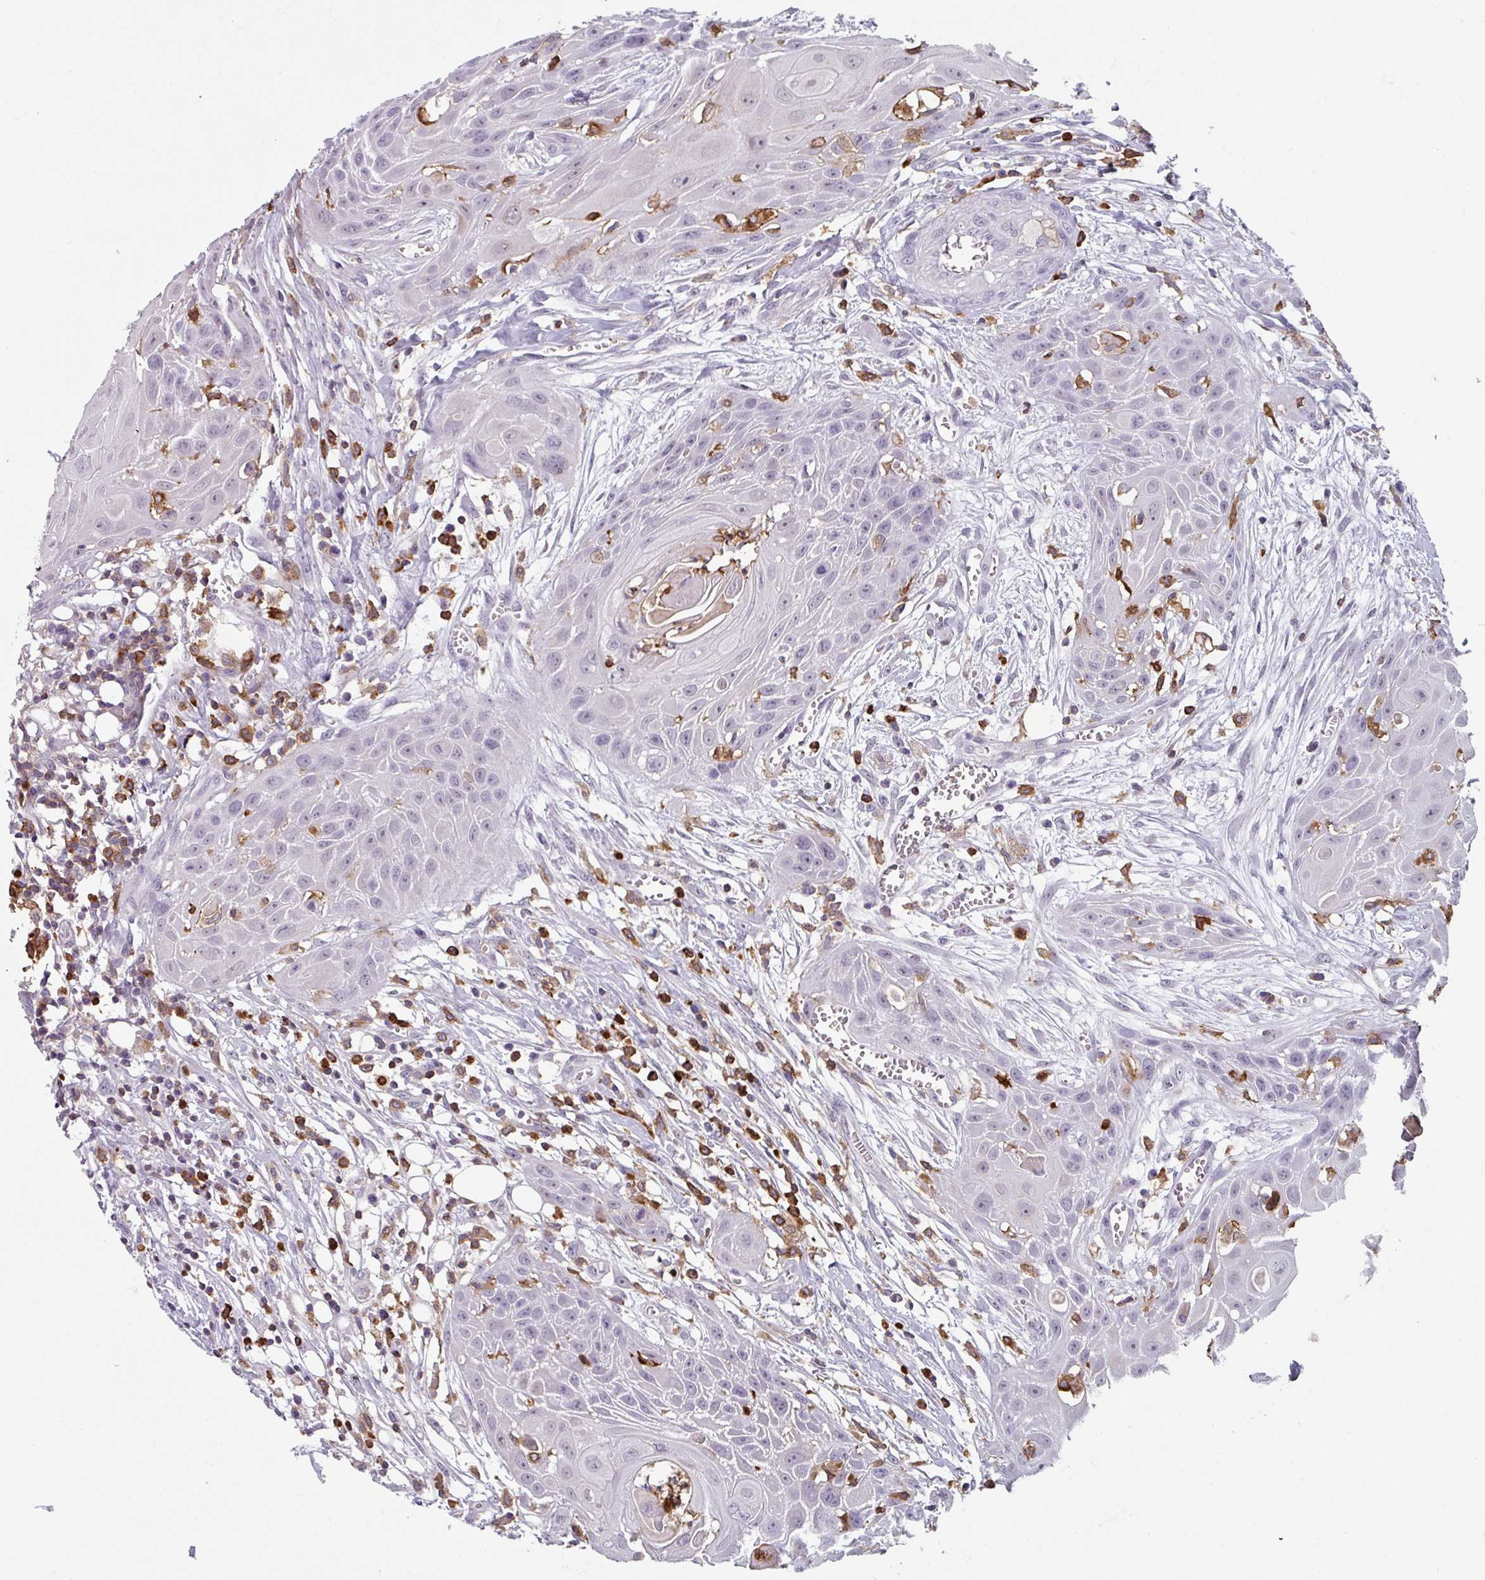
{"staining": {"intensity": "negative", "quantity": "none", "location": "none"}, "tissue": "head and neck cancer", "cell_type": "Tumor cells", "image_type": "cancer", "snomed": [{"axis": "morphology", "description": "Squamous cell carcinoma, NOS"}, {"axis": "topography", "description": "Lymph node"}, {"axis": "topography", "description": "Salivary gland"}, {"axis": "topography", "description": "Head-Neck"}], "caption": "A photomicrograph of head and neck squamous cell carcinoma stained for a protein displays no brown staining in tumor cells.", "gene": "EXOSC5", "patient": {"sex": "female", "age": 74}}